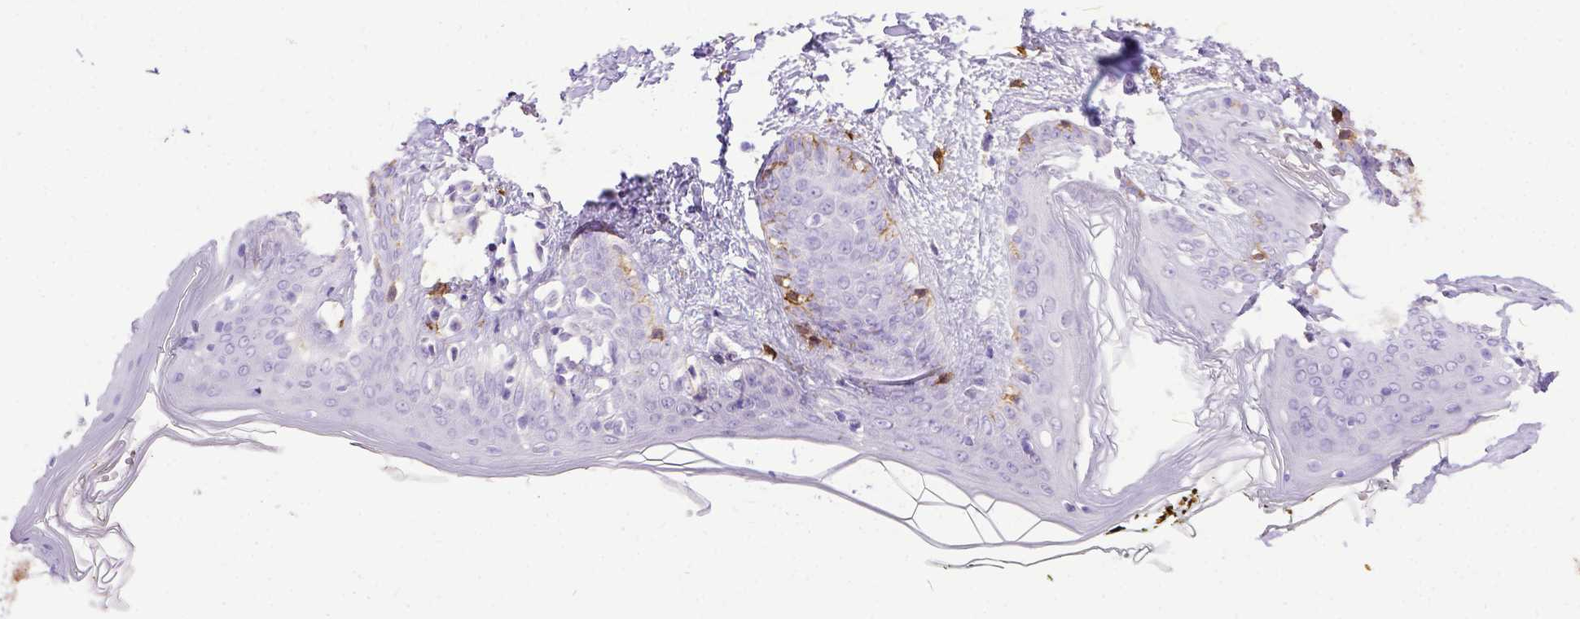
{"staining": {"intensity": "negative", "quantity": "none", "location": "none"}, "tissue": "skin", "cell_type": "Fibroblasts", "image_type": "normal", "snomed": [{"axis": "morphology", "description": "Normal tissue, NOS"}, {"axis": "topography", "description": "Skin"}], "caption": "High magnification brightfield microscopy of normal skin stained with DAB (brown) and counterstained with hematoxylin (blue): fibroblasts show no significant positivity. Brightfield microscopy of IHC stained with DAB (3,3'-diaminobenzidine) (brown) and hematoxylin (blue), captured at high magnification.", "gene": "KIT", "patient": {"sex": "female", "age": 34}}